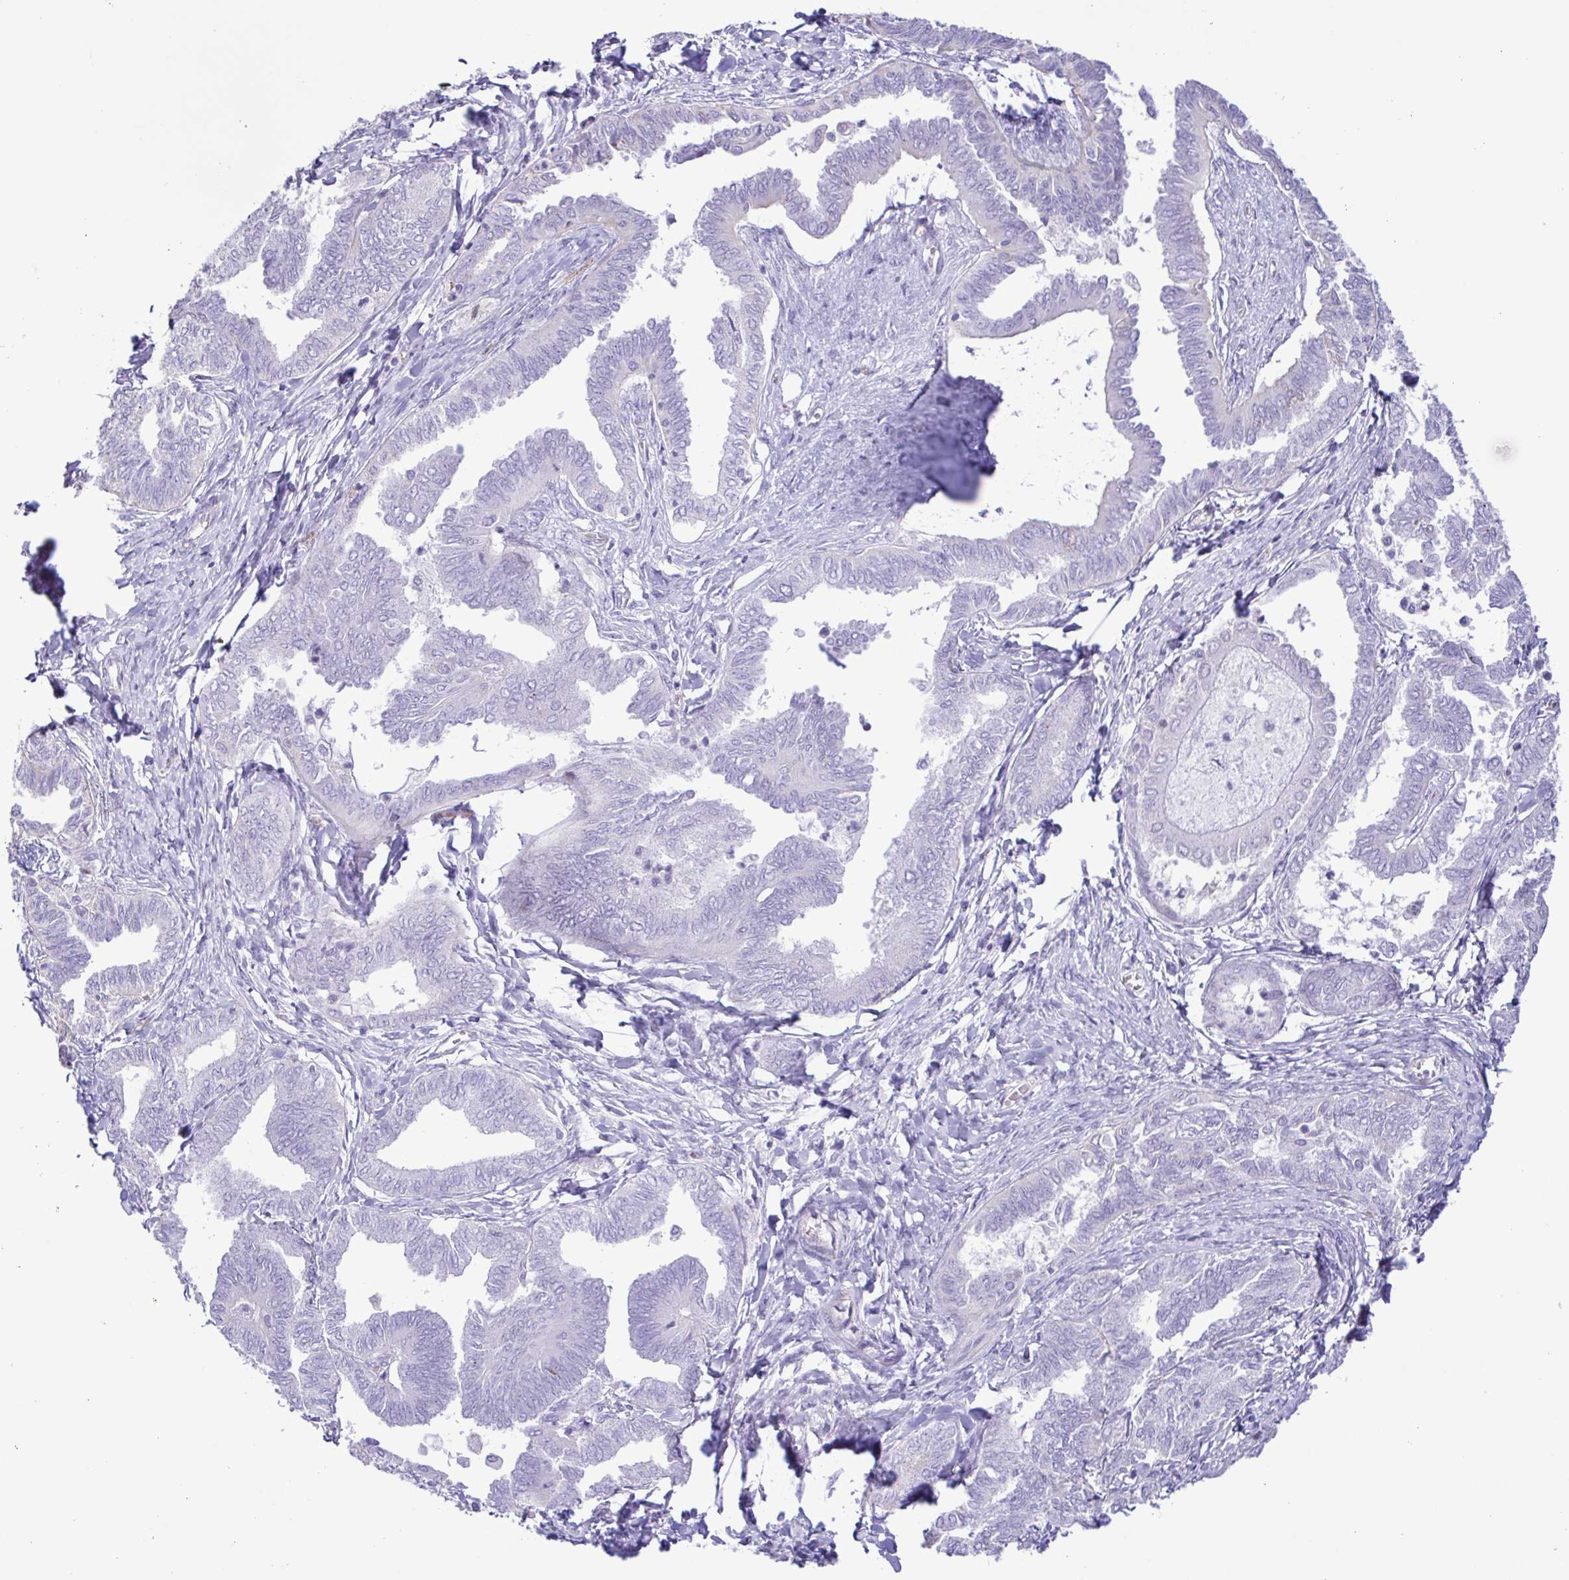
{"staining": {"intensity": "negative", "quantity": "none", "location": "none"}, "tissue": "ovarian cancer", "cell_type": "Tumor cells", "image_type": "cancer", "snomed": [{"axis": "morphology", "description": "Carcinoma, endometroid"}, {"axis": "topography", "description": "Ovary"}], "caption": "Ovarian endometroid carcinoma was stained to show a protein in brown. There is no significant positivity in tumor cells.", "gene": "FLT1", "patient": {"sex": "female", "age": 70}}